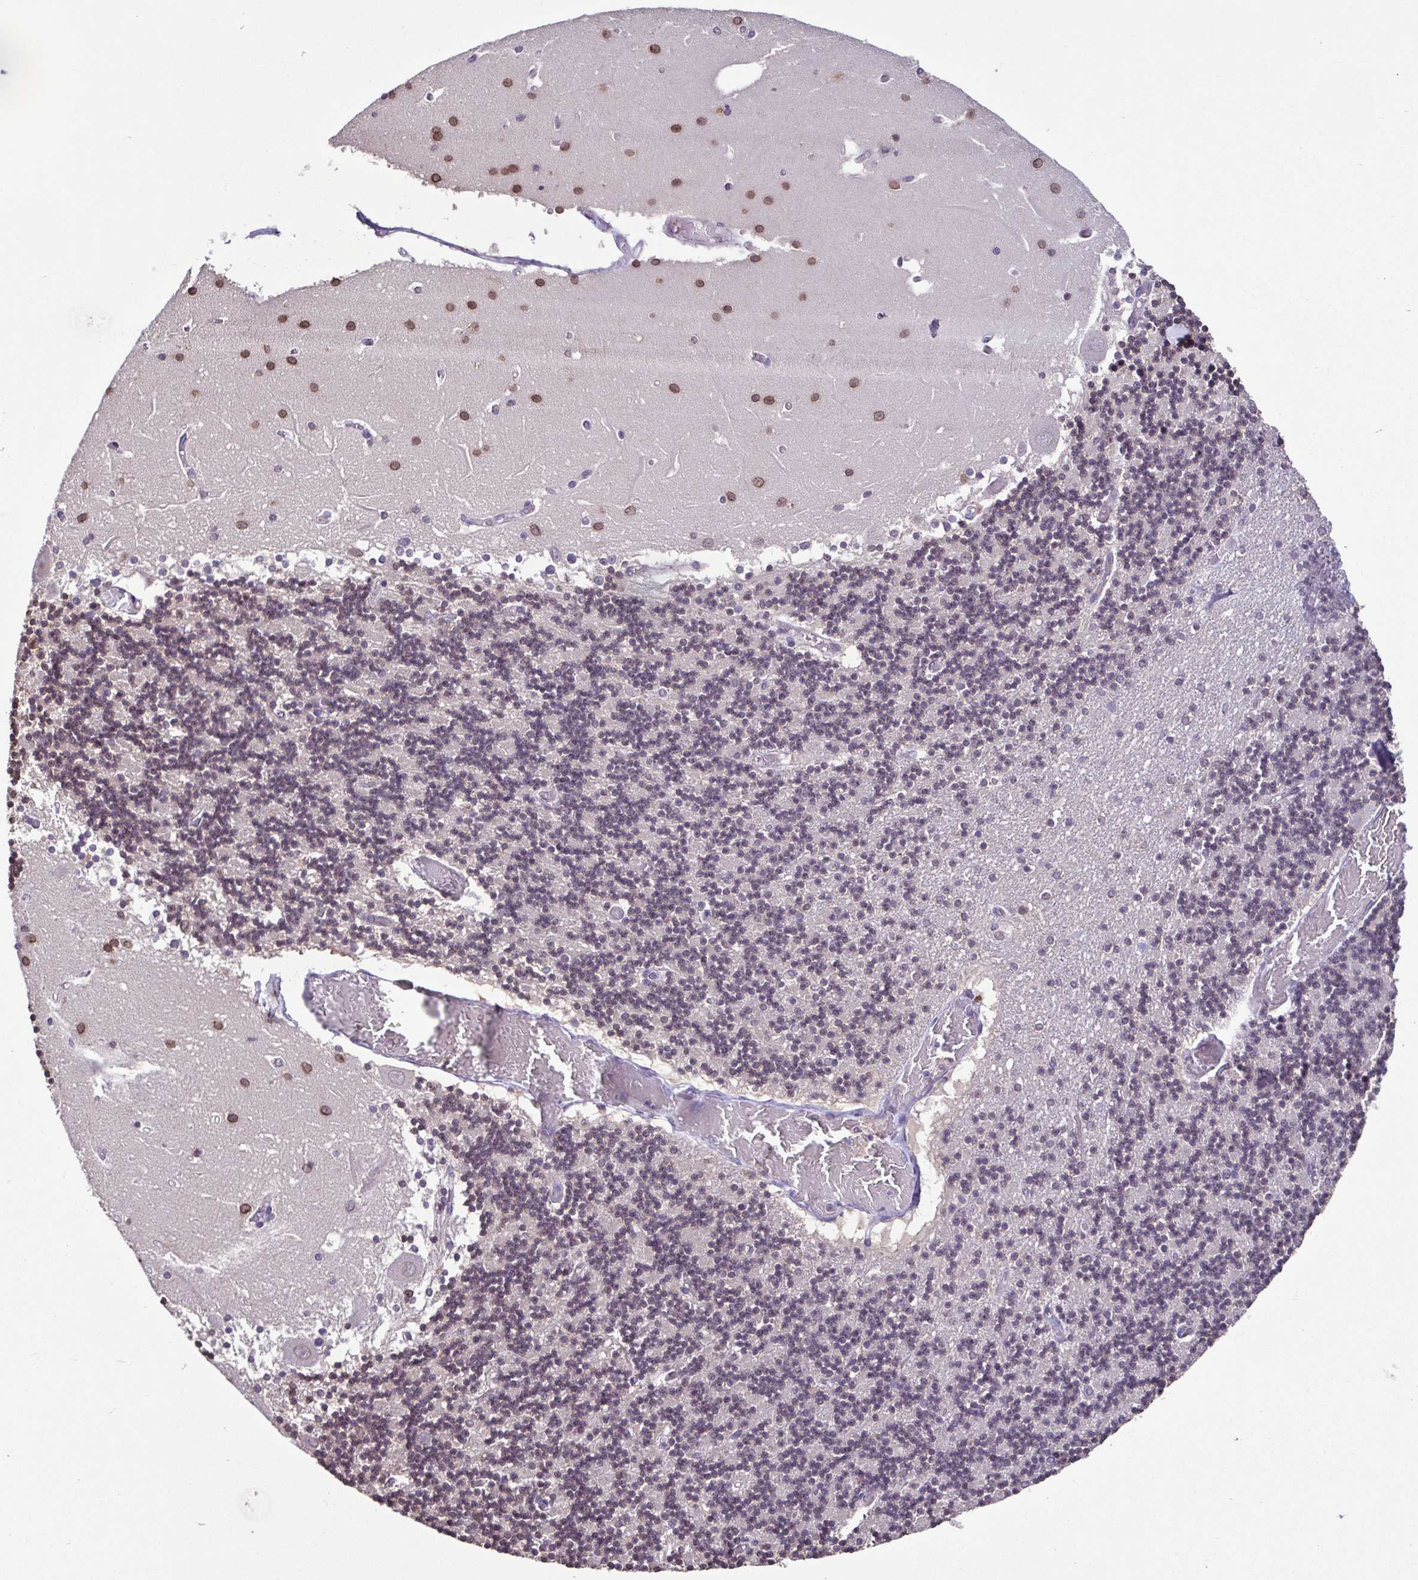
{"staining": {"intensity": "weak", "quantity": ">75%", "location": "nuclear"}, "tissue": "cerebellum", "cell_type": "Cells in granular layer", "image_type": "normal", "snomed": [{"axis": "morphology", "description": "Normal tissue, NOS"}, {"axis": "topography", "description": "Cerebellum"}], "caption": "DAB (3,3'-diaminobenzidine) immunohistochemical staining of benign human cerebellum shows weak nuclear protein positivity in approximately >75% of cells in granular layer. (Brightfield microscopy of DAB IHC at high magnification).", "gene": "ACTRT3", "patient": {"sex": "female", "age": 28}}